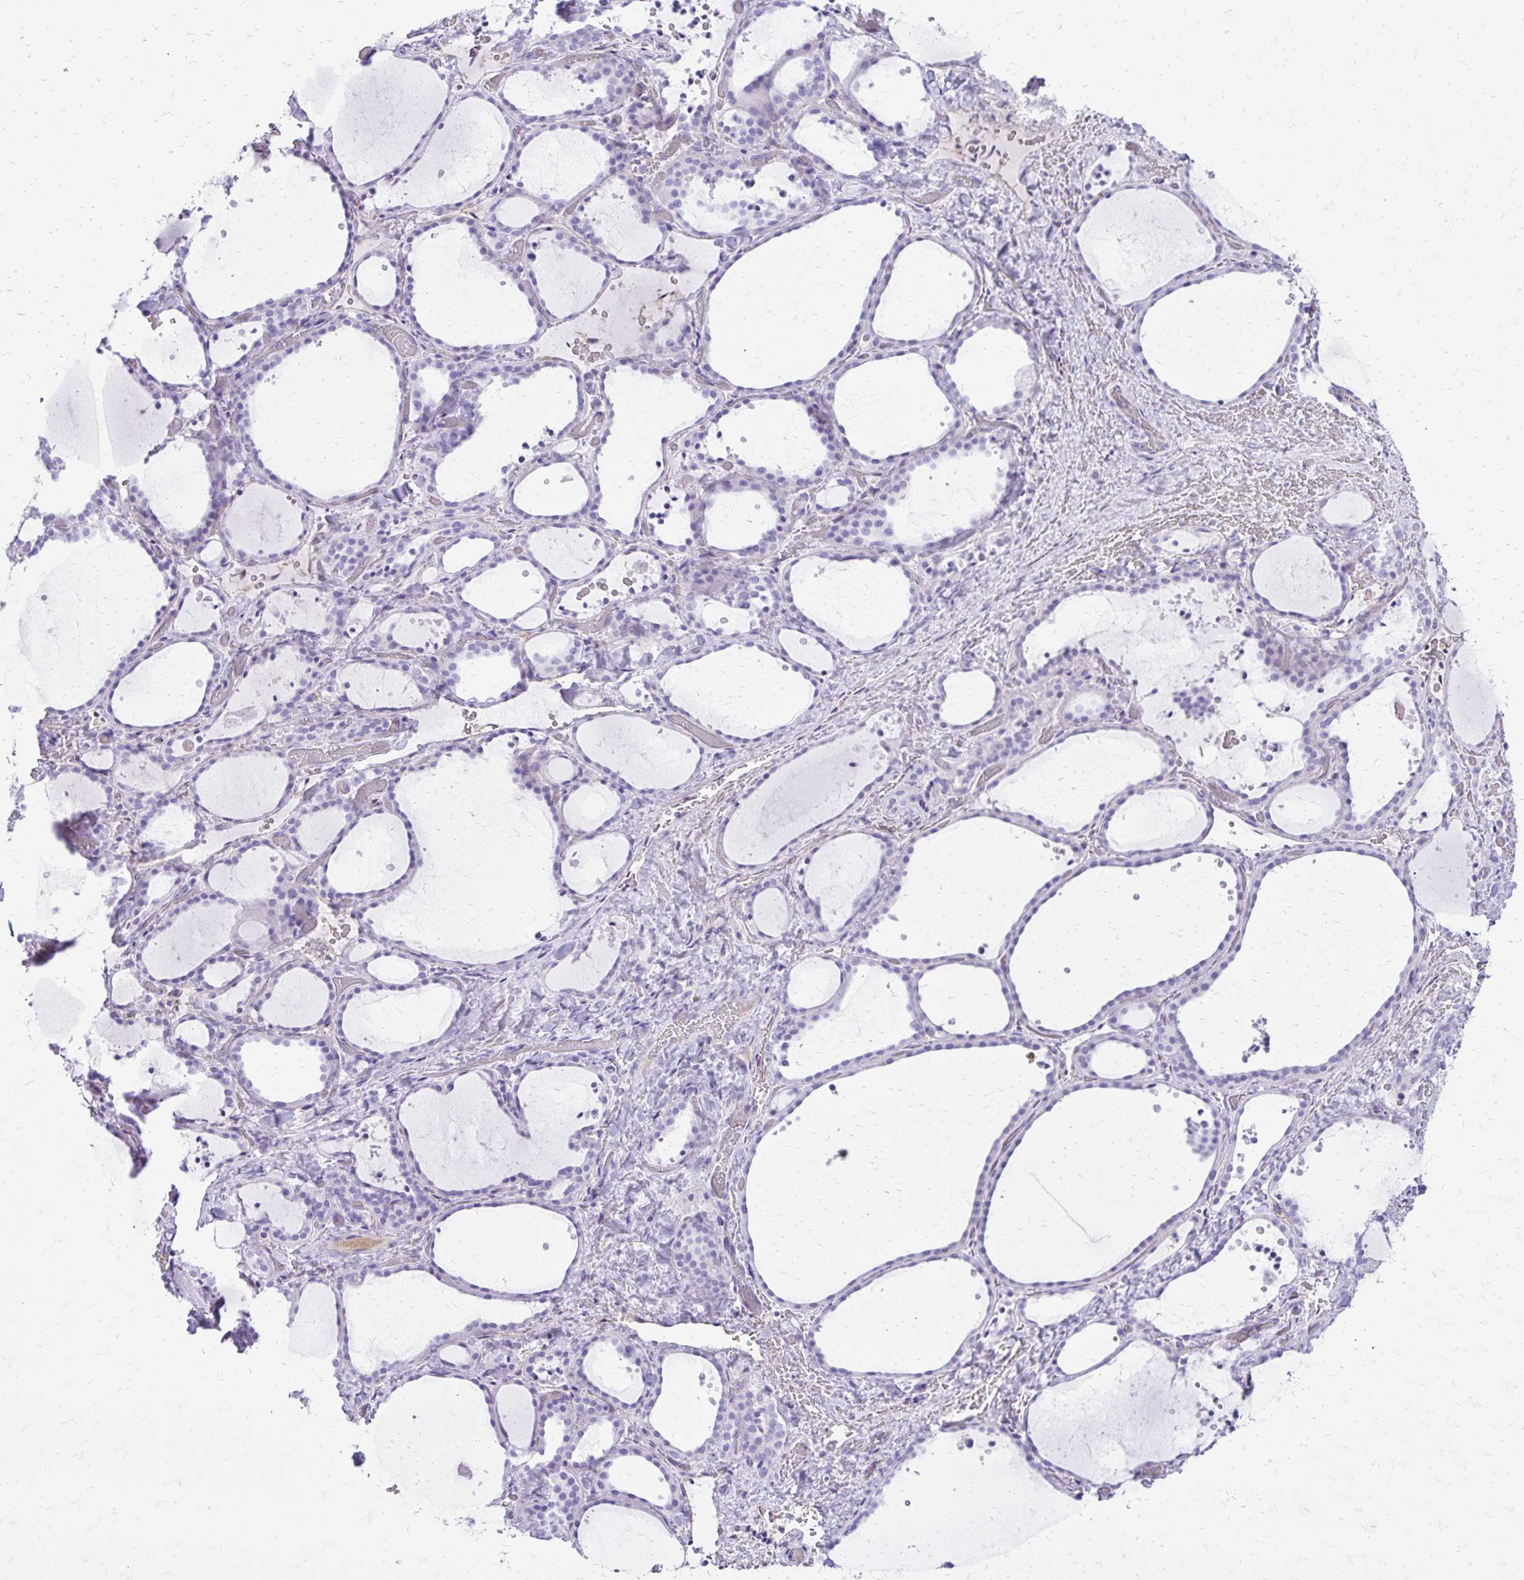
{"staining": {"intensity": "negative", "quantity": "none", "location": "none"}, "tissue": "thyroid gland", "cell_type": "Glandular cells", "image_type": "normal", "snomed": [{"axis": "morphology", "description": "Normal tissue, NOS"}, {"axis": "topography", "description": "Thyroid gland"}], "caption": "IHC photomicrograph of normal thyroid gland stained for a protein (brown), which displays no expression in glandular cells.", "gene": "SIGLEC11", "patient": {"sex": "female", "age": 36}}